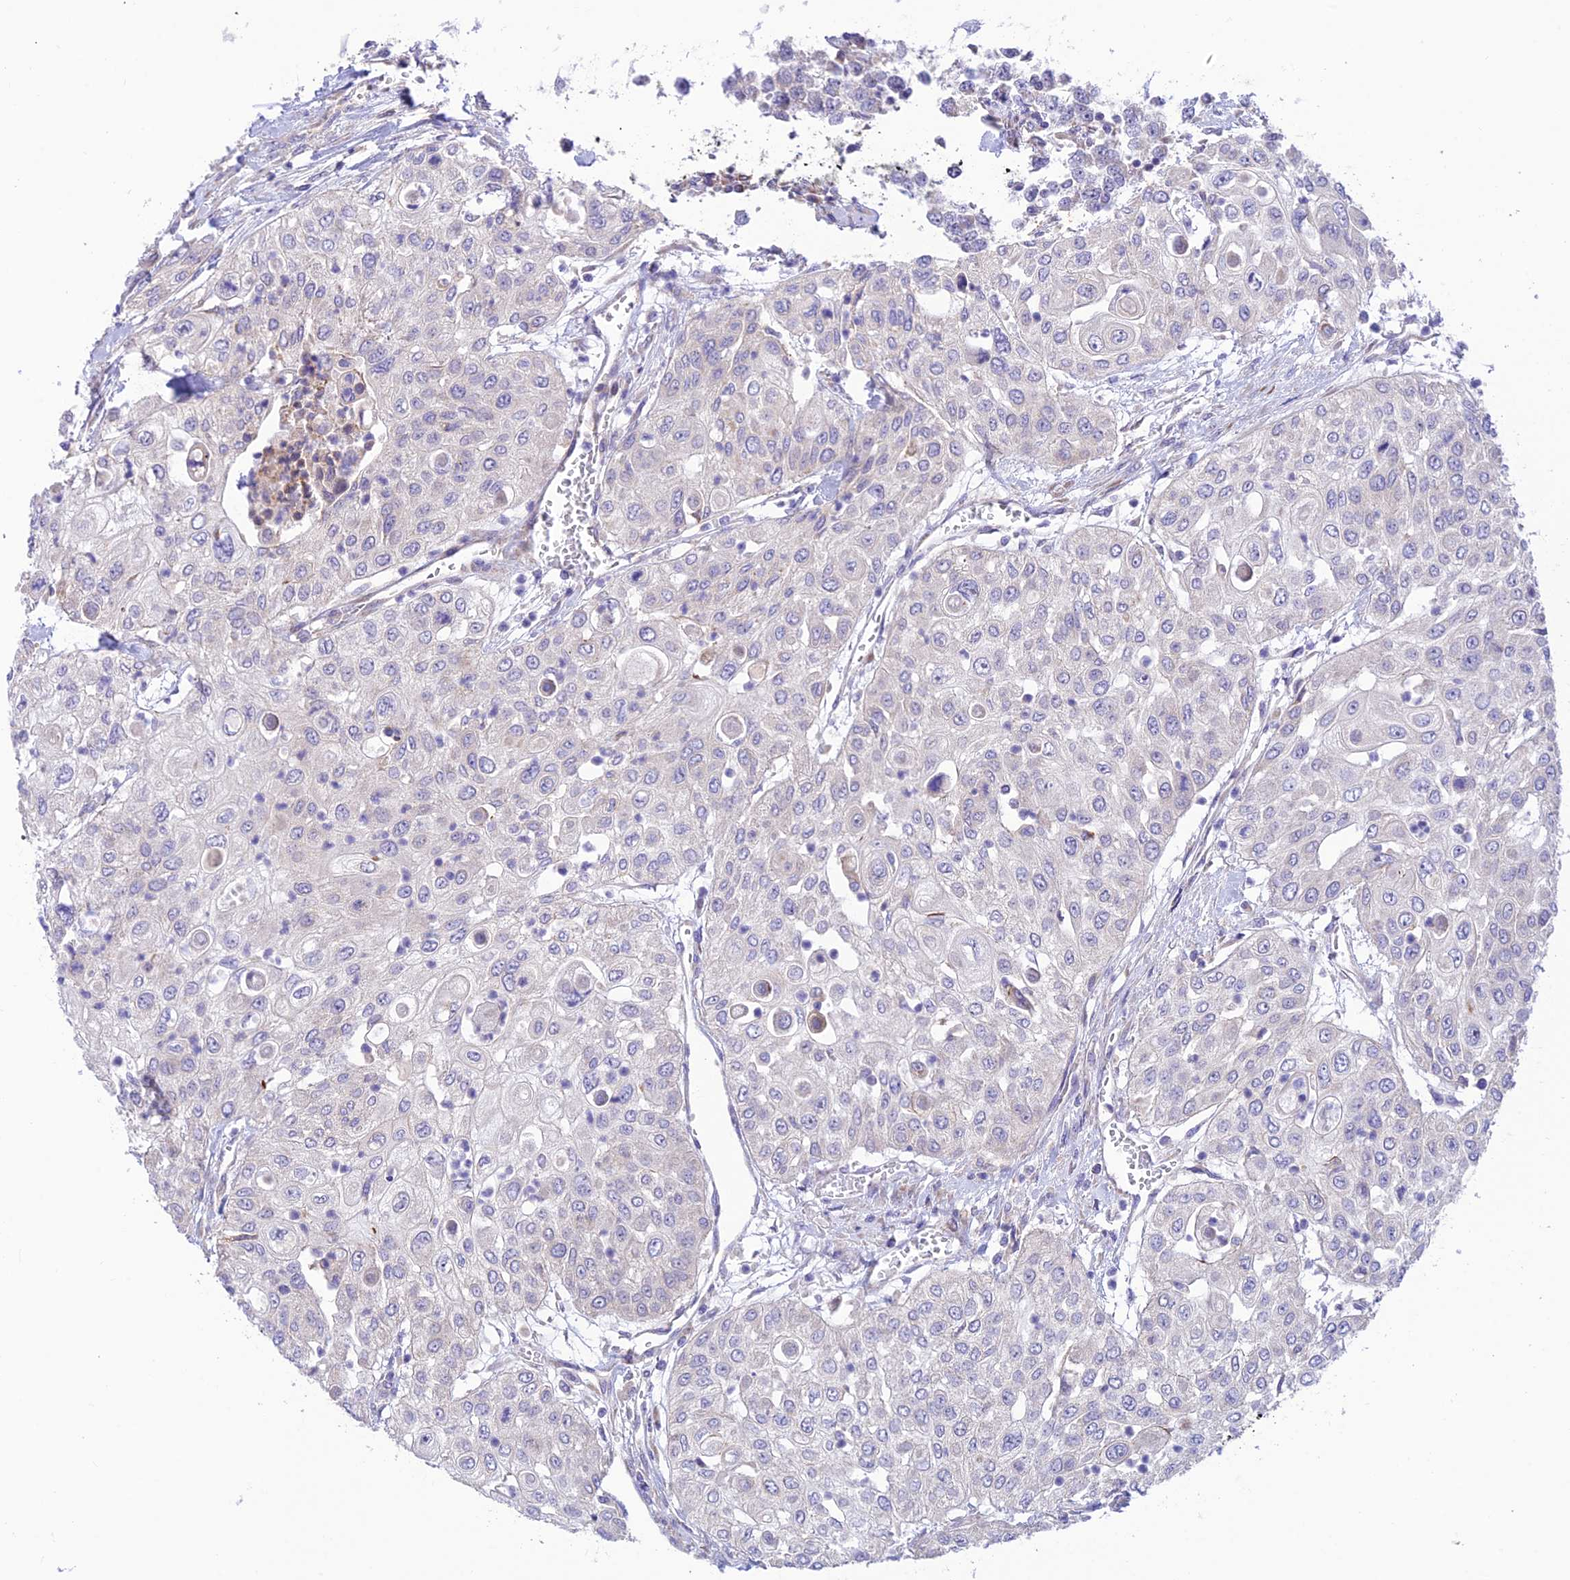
{"staining": {"intensity": "negative", "quantity": "none", "location": "none"}, "tissue": "urothelial cancer", "cell_type": "Tumor cells", "image_type": "cancer", "snomed": [{"axis": "morphology", "description": "Urothelial carcinoma, High grade"}, {"axis": "topography", "description": "Urinary bladder"}], "caption": "Tumor cells are negative for protein expression in human urothelial carcinoma (high-grade).", "gene": "FAM186B", "patient": {"sex": "female", "age": 79}}